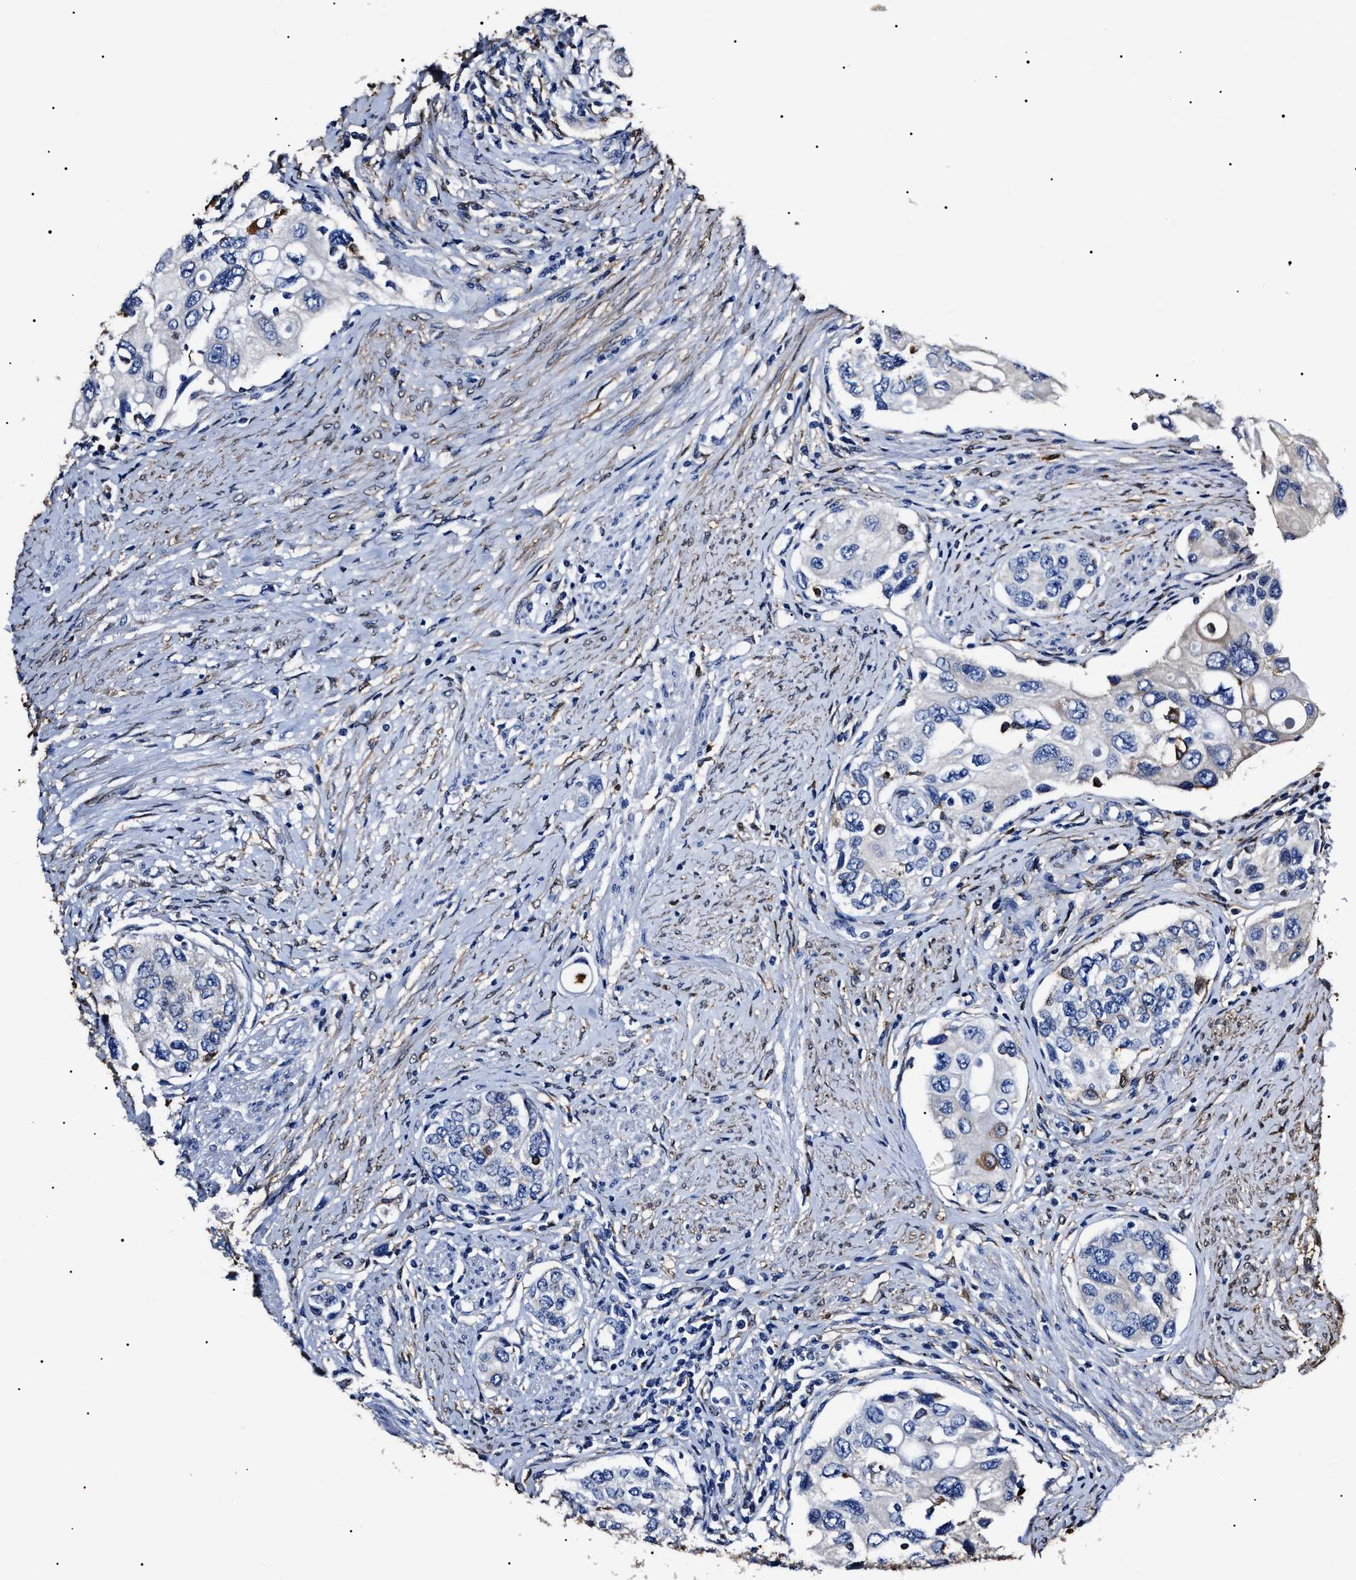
{"staining": {"intensity": "negative", "quantity": "none", "location": "none"}, "tissue": "urothelial cancer", "cell_type": "Tumor cells", "image_type": "cancer", "snomed": [{"axis": "morphology", "description": "Urothelial carcinoma, High grade"}, {"axis": "topography", "description": "Urinary bladder"}], "caption": "IHC micrograph of human urothelial cancer stained for a protein (brown), which demonstrates no positivity in tumor cells. The staining is performed using DAB brown chromogen with nuclei counter-stained in using hematoxylin.", "gene": "ALDH1A1", "patient": {"sex": "female", "age": 56}}